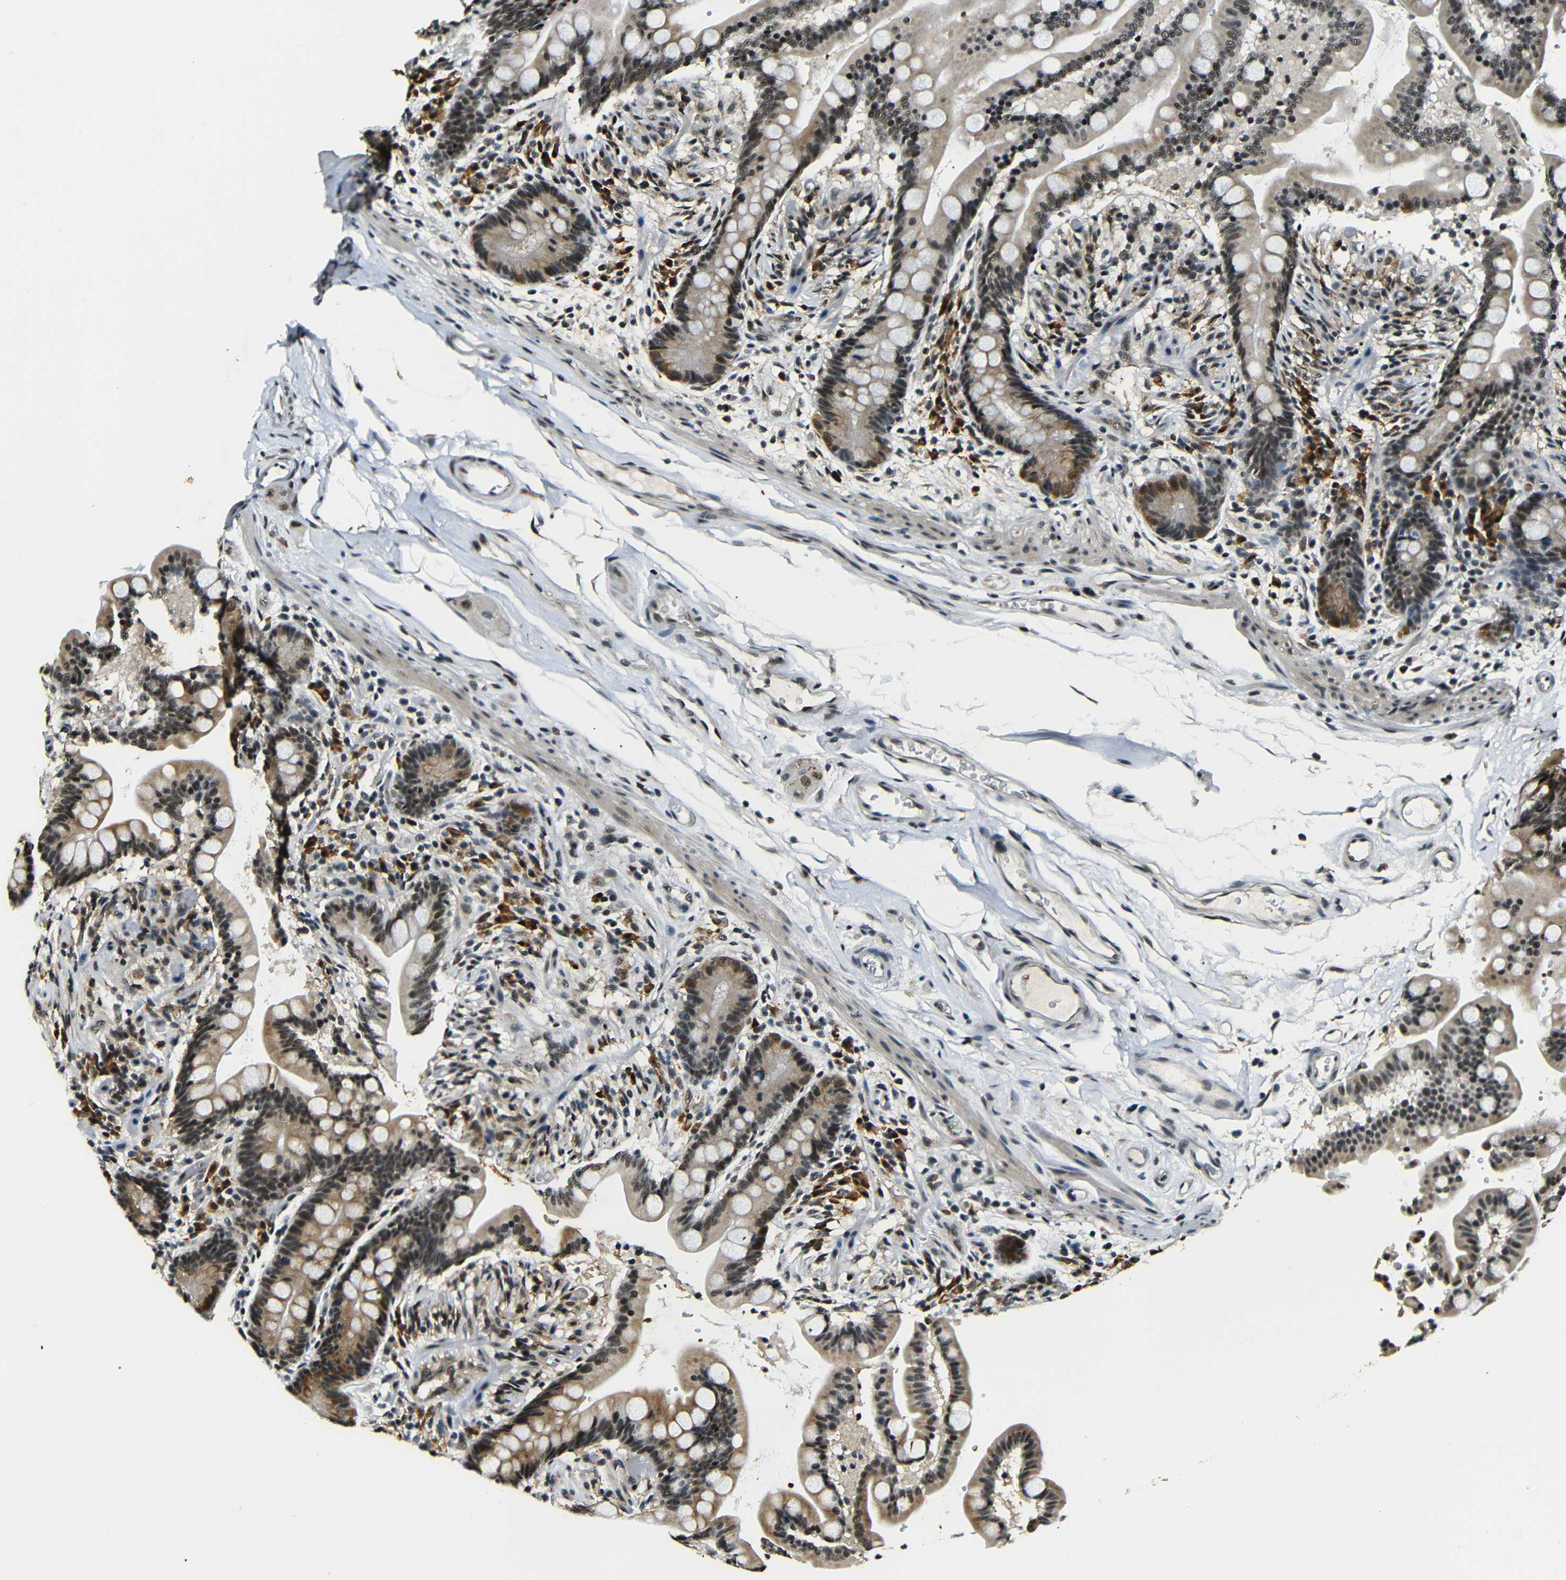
{"staining": {"intensity": "moderate", "quantity": ">75%", "location": "nuclear"}, "tissue": "colon", "cell_type": "Endothelial cells", "image_type": "normal", "snomed": [{"axis": "morphology", "description": "Normal tissue, NOS"}, {"axis": "topography", "description": "Colon"}], "caption": "There is medium levels of moderate nuclear expression in endothelial cells of normal colon, as demonstrated by immunohistochemical staining (brown color).", "gene": "FOXD4L1", "patient": {"sex": "male", "age": 73}}